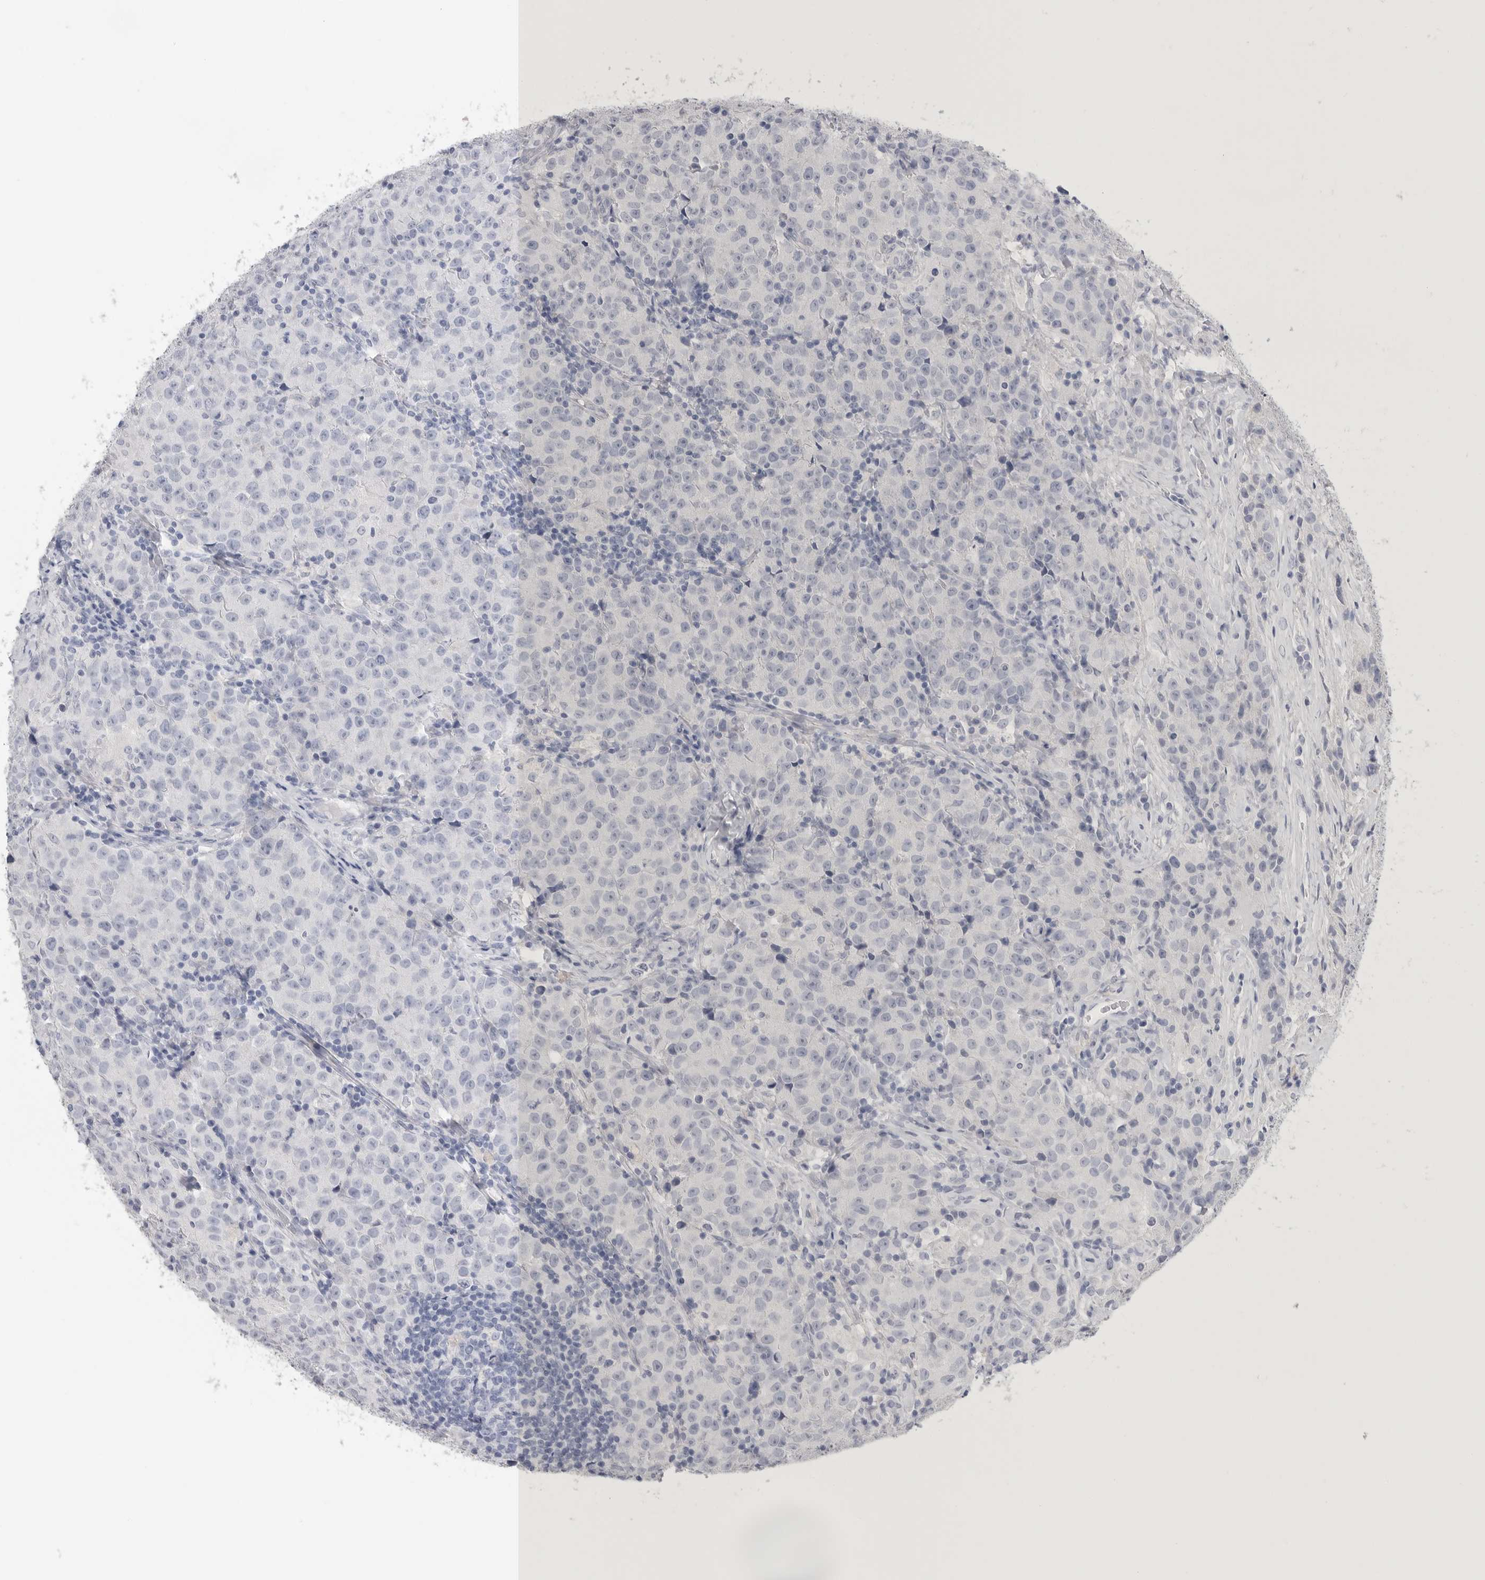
{"staining": {"intensity": "negative", "quantity": "none", "location": "none"}, "tissue": "testis cancer", "cell_type": "Tumor cells", "image_type": "cancer", "snomed": [{"axis": "morphology", "description": "Seminoma, NOS"}, {"axis": "morphology", "description": "Carcinoma, Embryonal, NOS"}, {"axis": "topography", "description": "Testis"}], "caption": "This histopathology image is of seminoma (testis) stained with immunohistochemistry to label a protein in brown with the nuclei are counter-stained blue. There is no staining in tumor cells.", "gene": "TIMP1", "patient": {"sex": "male", "age": 43}}